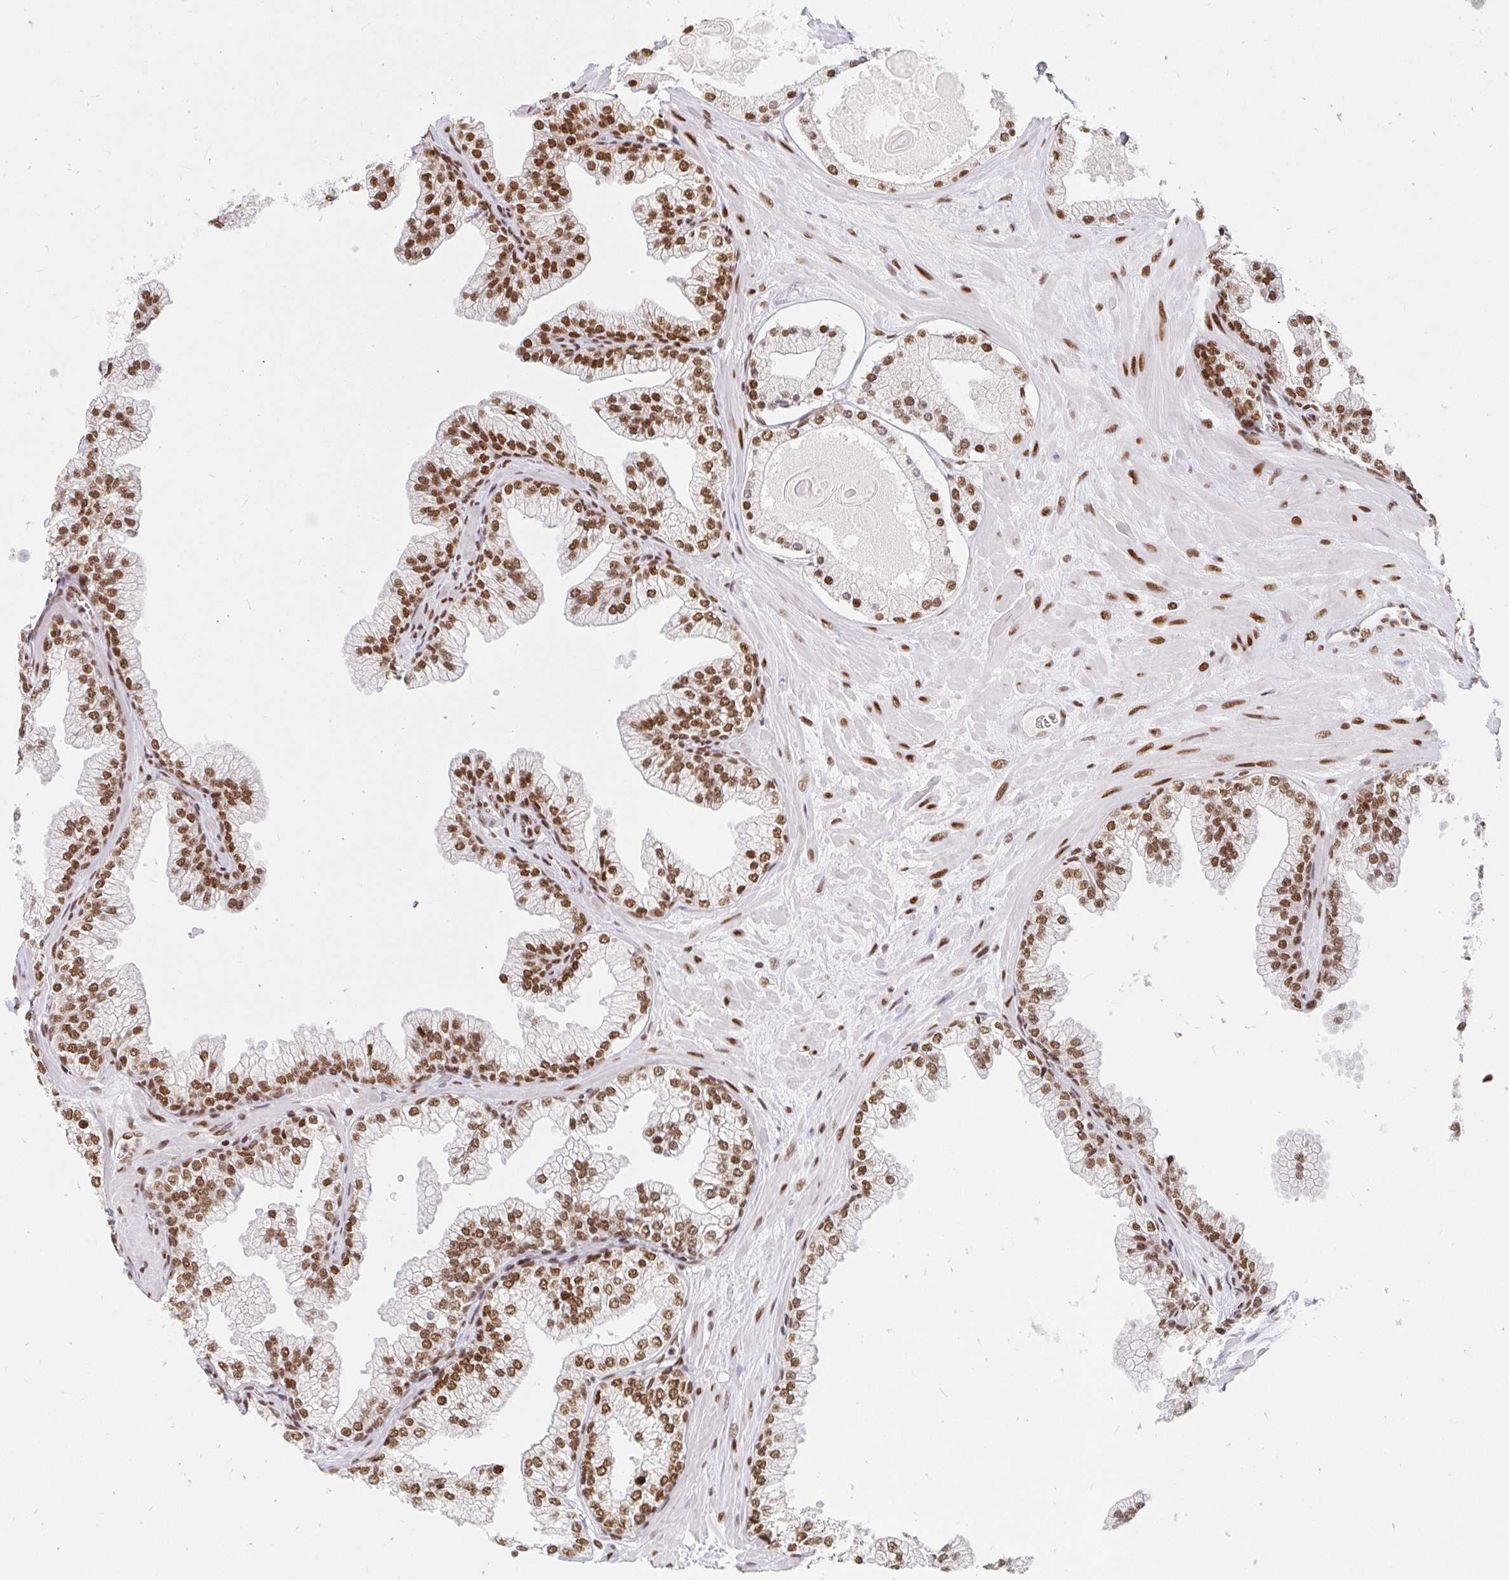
{"staining": {"intensity": "moderate", "quantity": ">75%", "location": "nuclear"}, "tissue": "prostate", "cell_type": "Glandular cells", "image_type": "normal", "snomed": [{"axis": "morphology", "description": "Normal tissue, NOS"}, {"axis": "topography", "description": "Prostate"}, {"axis": "topography", "description": "Peripheral nerve tissue"}], "caption": "Immunohistochemistry (DAB) staining of unremarkable prostate exhibits moderate nuclear protein staining in approximately >75% of glandular cells. The staining is performed using DAB brown chromogen to label protein expression. The nuclei are counter-stained blue using hematoxylin.", "gene": "RBMXL1", "patient": {"sex": "male", "age": 61}}